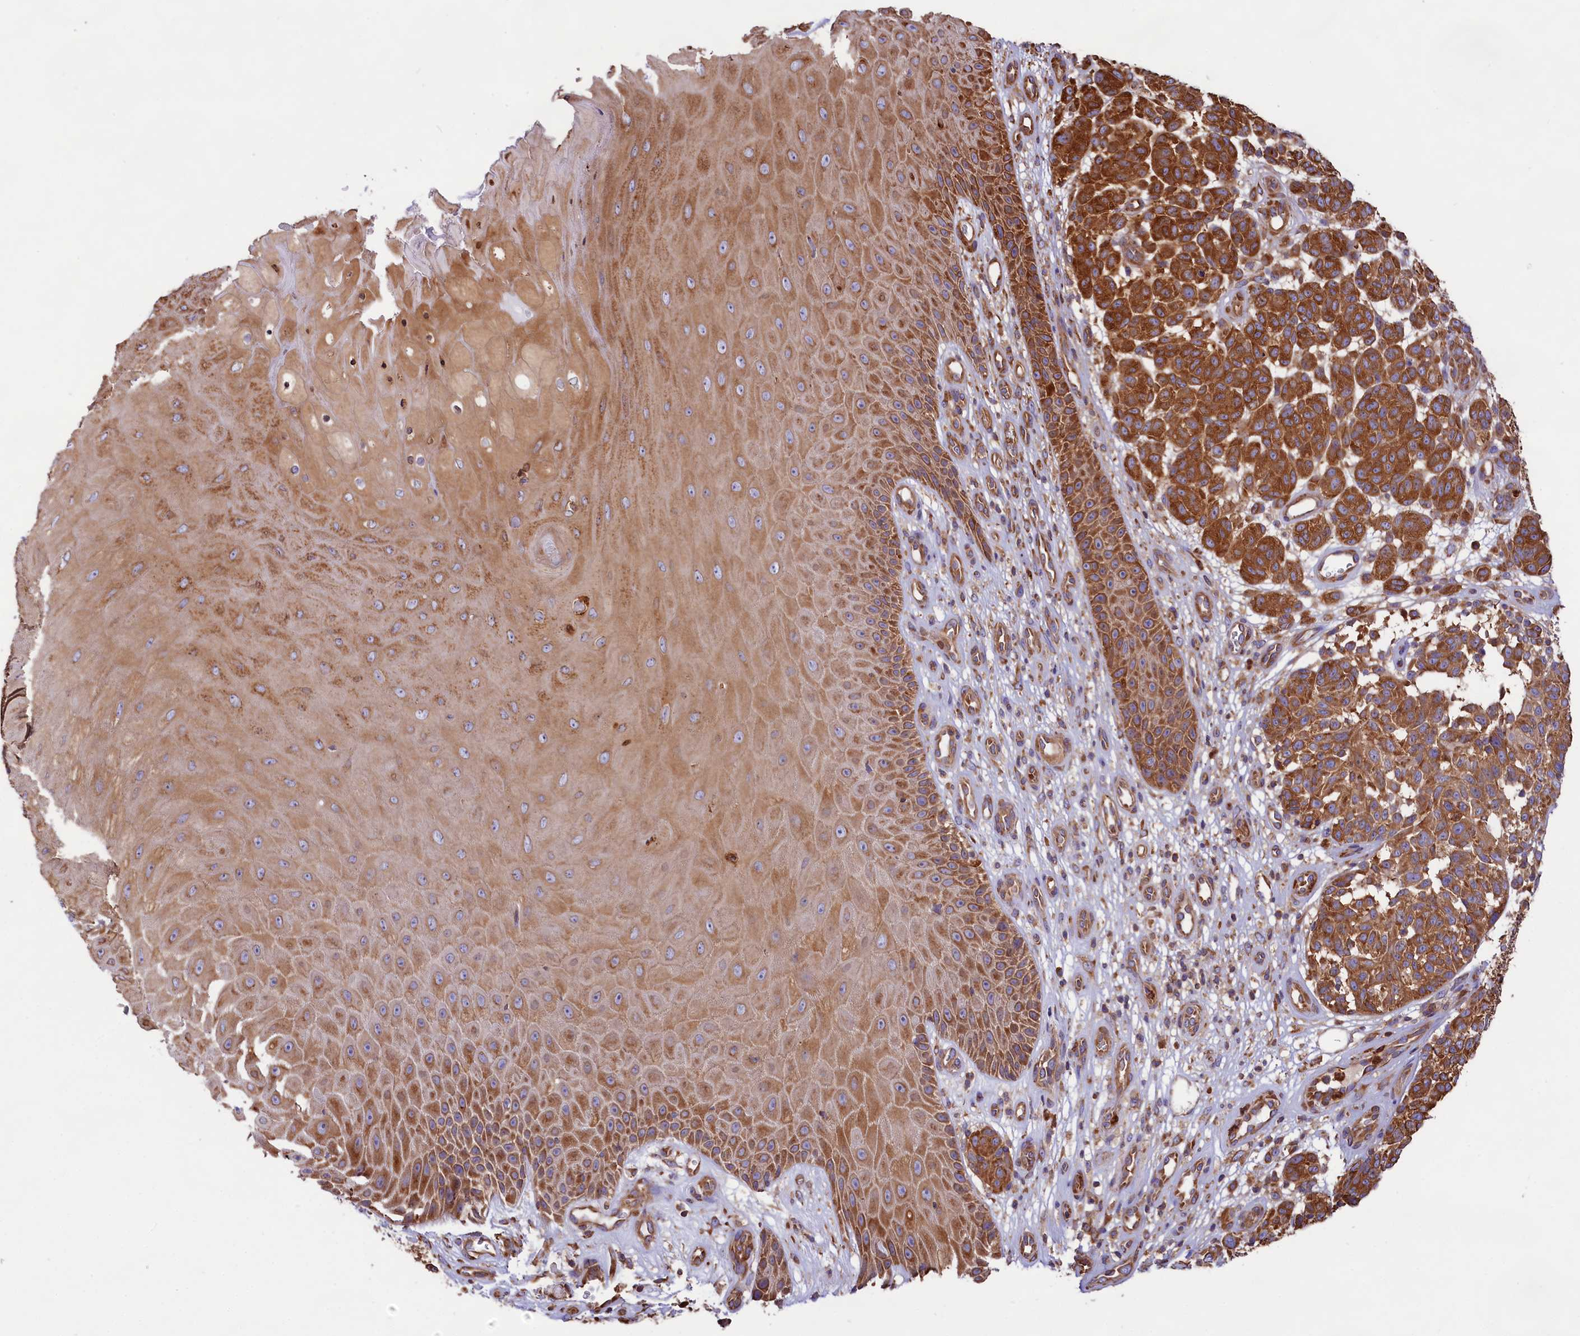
{"staining": {"intensity": "strong", "quantity": ">75%", "location": "cytoplasmic/membranous"}, "tissue": "melanoma", "cell_type": "Tumor cells", "image_type": "cancer", "snomed": [{"axis": "morphology", "description": "Malignant melanoma, NOS"}, {"axis": "topography", "description": "Skin"}], "caption": "Protein positivity by immunohistochemistry (IHC) shows strong cytoplasmic/membranous positivity in approximately >75% of tumor cells in malignant melanoma.", "gene": "GYS1", "patient": {"sex": "male", "age": 49}}